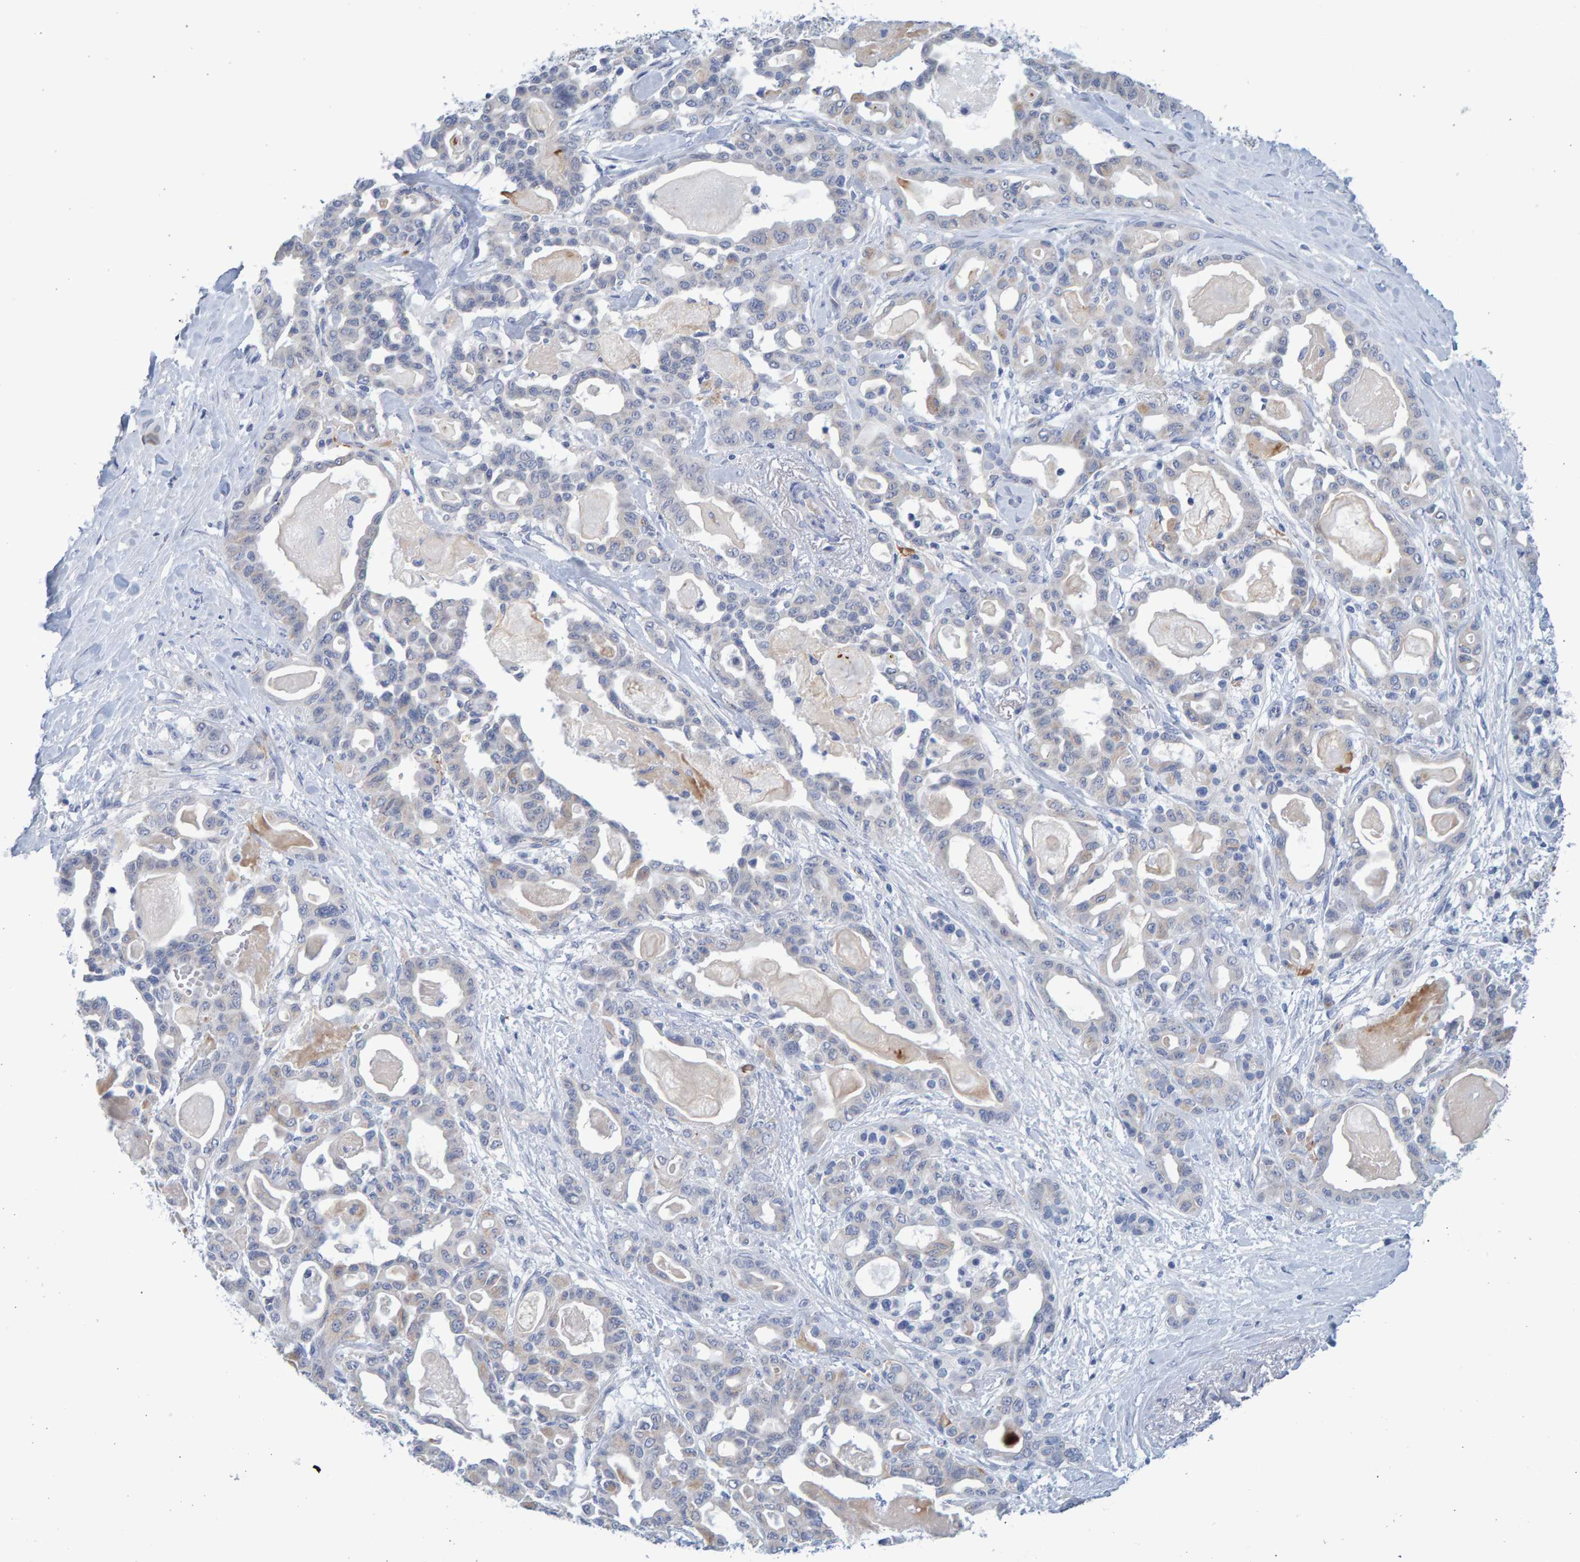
{"staining": {"intensity": "negative", "quantity": "none", "location": "none"}, "tissue": "pancreatic cancer", "cell_type": "Tumor cells", "image_type": "cancer", "snomed": [{"axis": "morphology", "description": "Adenocarcinoma, NOS"}, {"axis": "topography", "description": "Pancreas"}], "caption": "IHC of human pancreatic cancer exhibits no positivity in tumor cells.", "gene": "SLC34A3", "patient": {"sex": "male", "age": 63}}